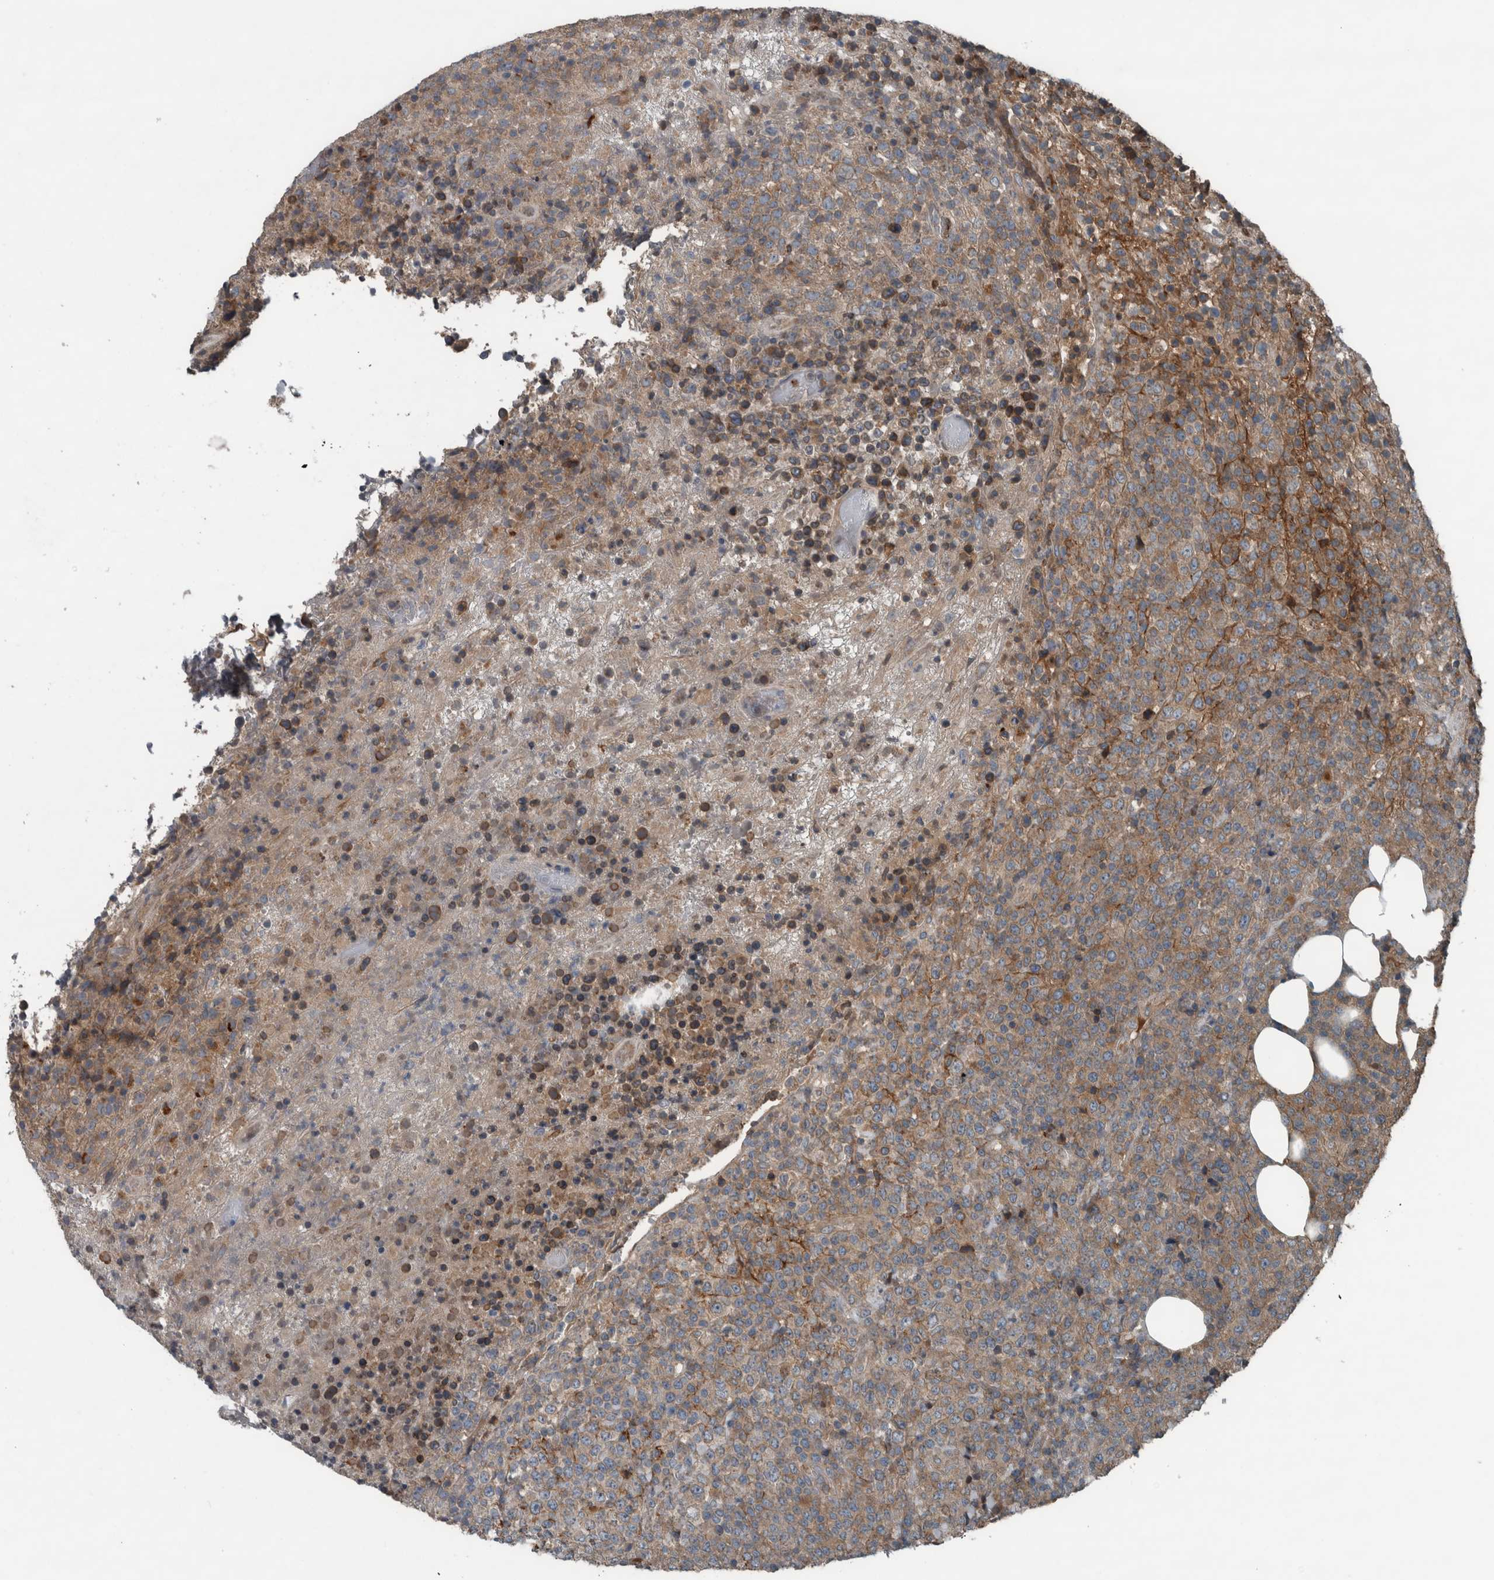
{"staining": {"intensity": "moderate", "quantity": "<25%", "location": "cytoplasmic/membranous"}, "tissue": "lymphoma", "cell_type": "Tumor cells", "image_type": "cancer", "snomed": [{"axis": "morphology", "description": "Malignant lymphoma, non-Hodgkin's type, High grade"}, {"axis": "topography", "description": "Lymph node"}], "caption": "About <25% of tumor cells in human lymphoma display moderate cytoplasmic/membranous protein expression as visualized by brown immunohistochemical staining.", "gene": "EXOC8", "patient": {"sex": "male", "age": 13}}